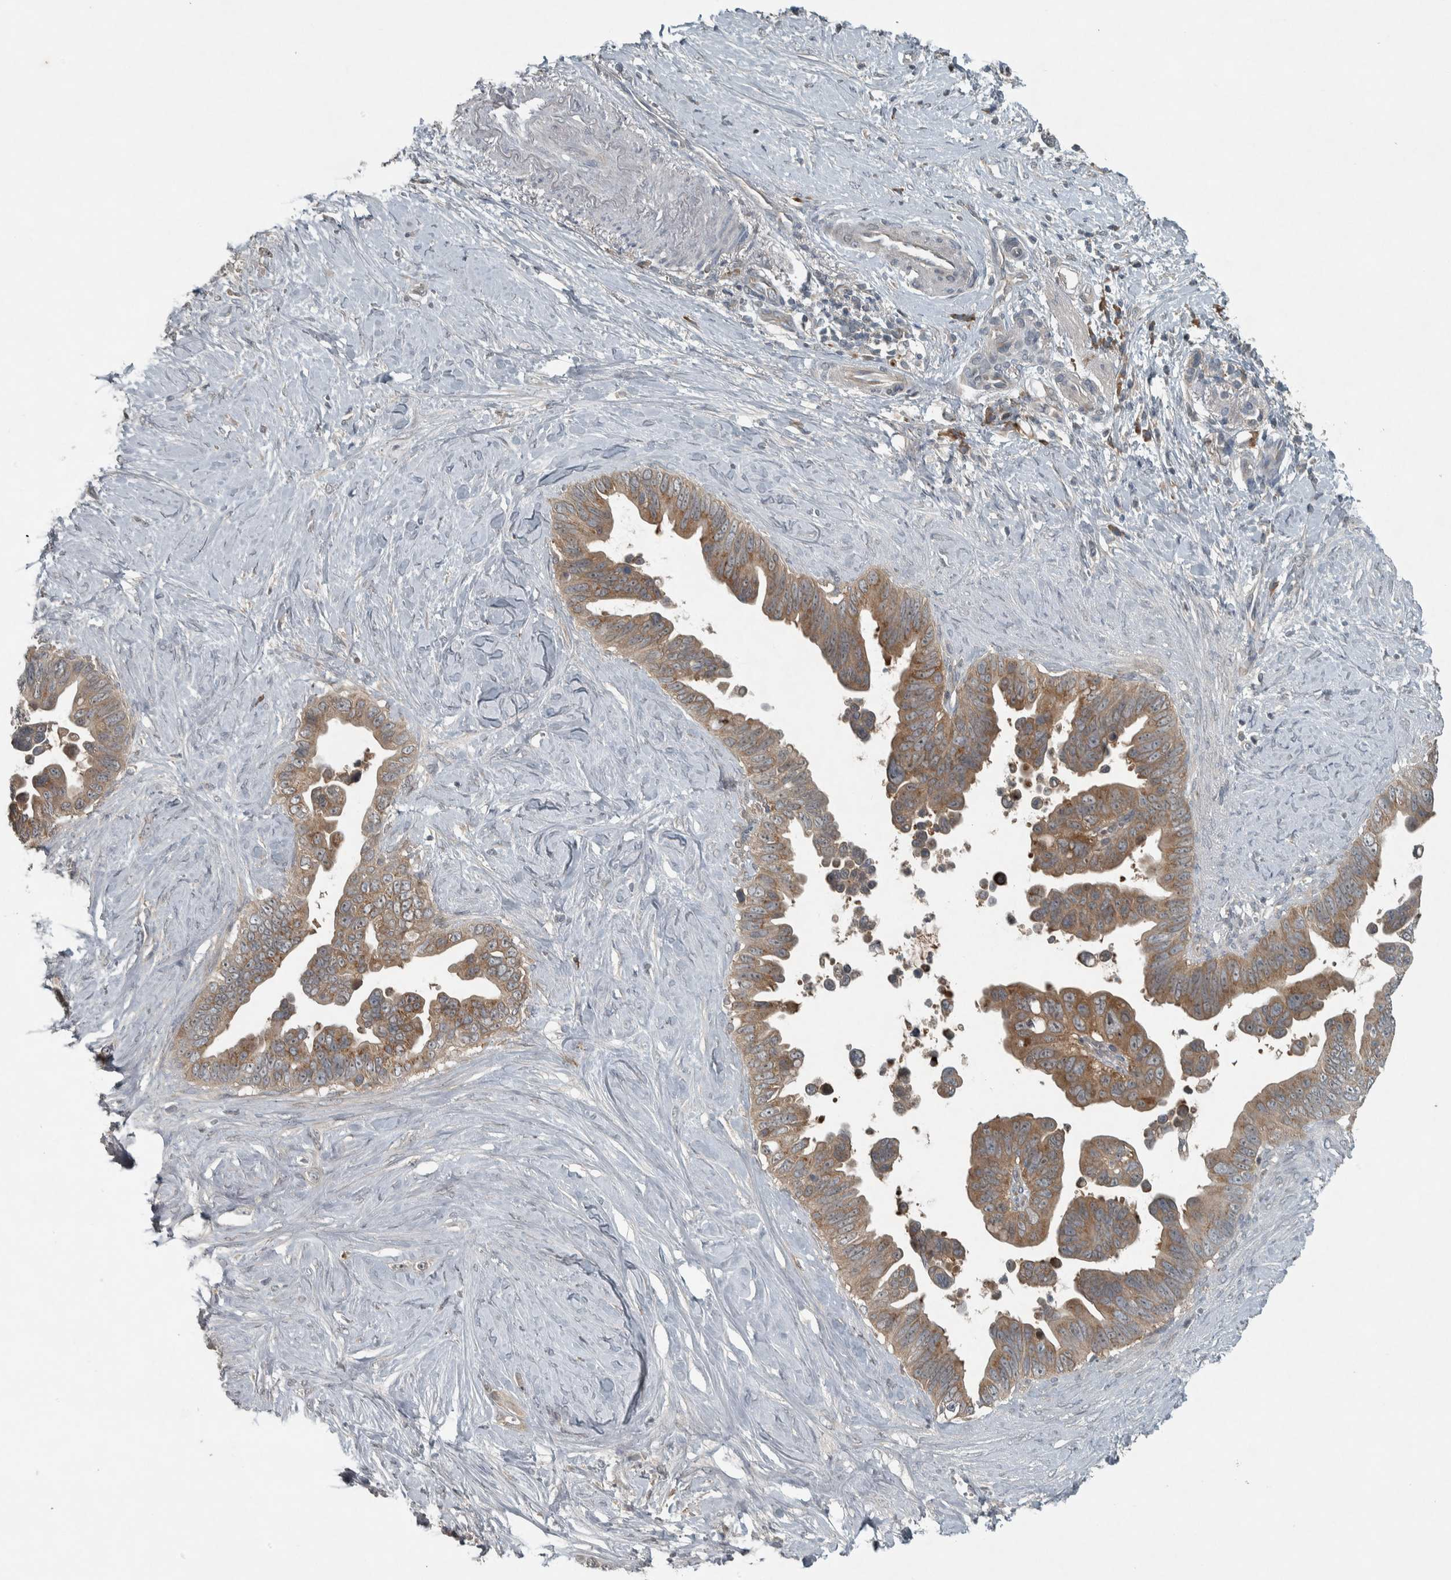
{"staining": {"intensity": "moderate", "quantity": ">75%", "location": "cytoplasmic/membranous"}, "tissue": "pancreatic cancer", "cell_type": "Tumor cells", "image_type": "cancer", "snomed": [{"axis": "morphology", "description": "Adenocarcinoma, NOS"}, {"axis": "topography", "description": "Pancreas"}], "caption": "An image of human pancreatic cancer (adenocarcinoma) stained for a protein displays moderate cytoplasmic/membranous brown staining in tumor cells. Immunohistochemistry stains the protein of interest in brown and the nuclei are stained blue.", "gene": "CLCN2", "patient": {"sex": "female", "age": 72}}